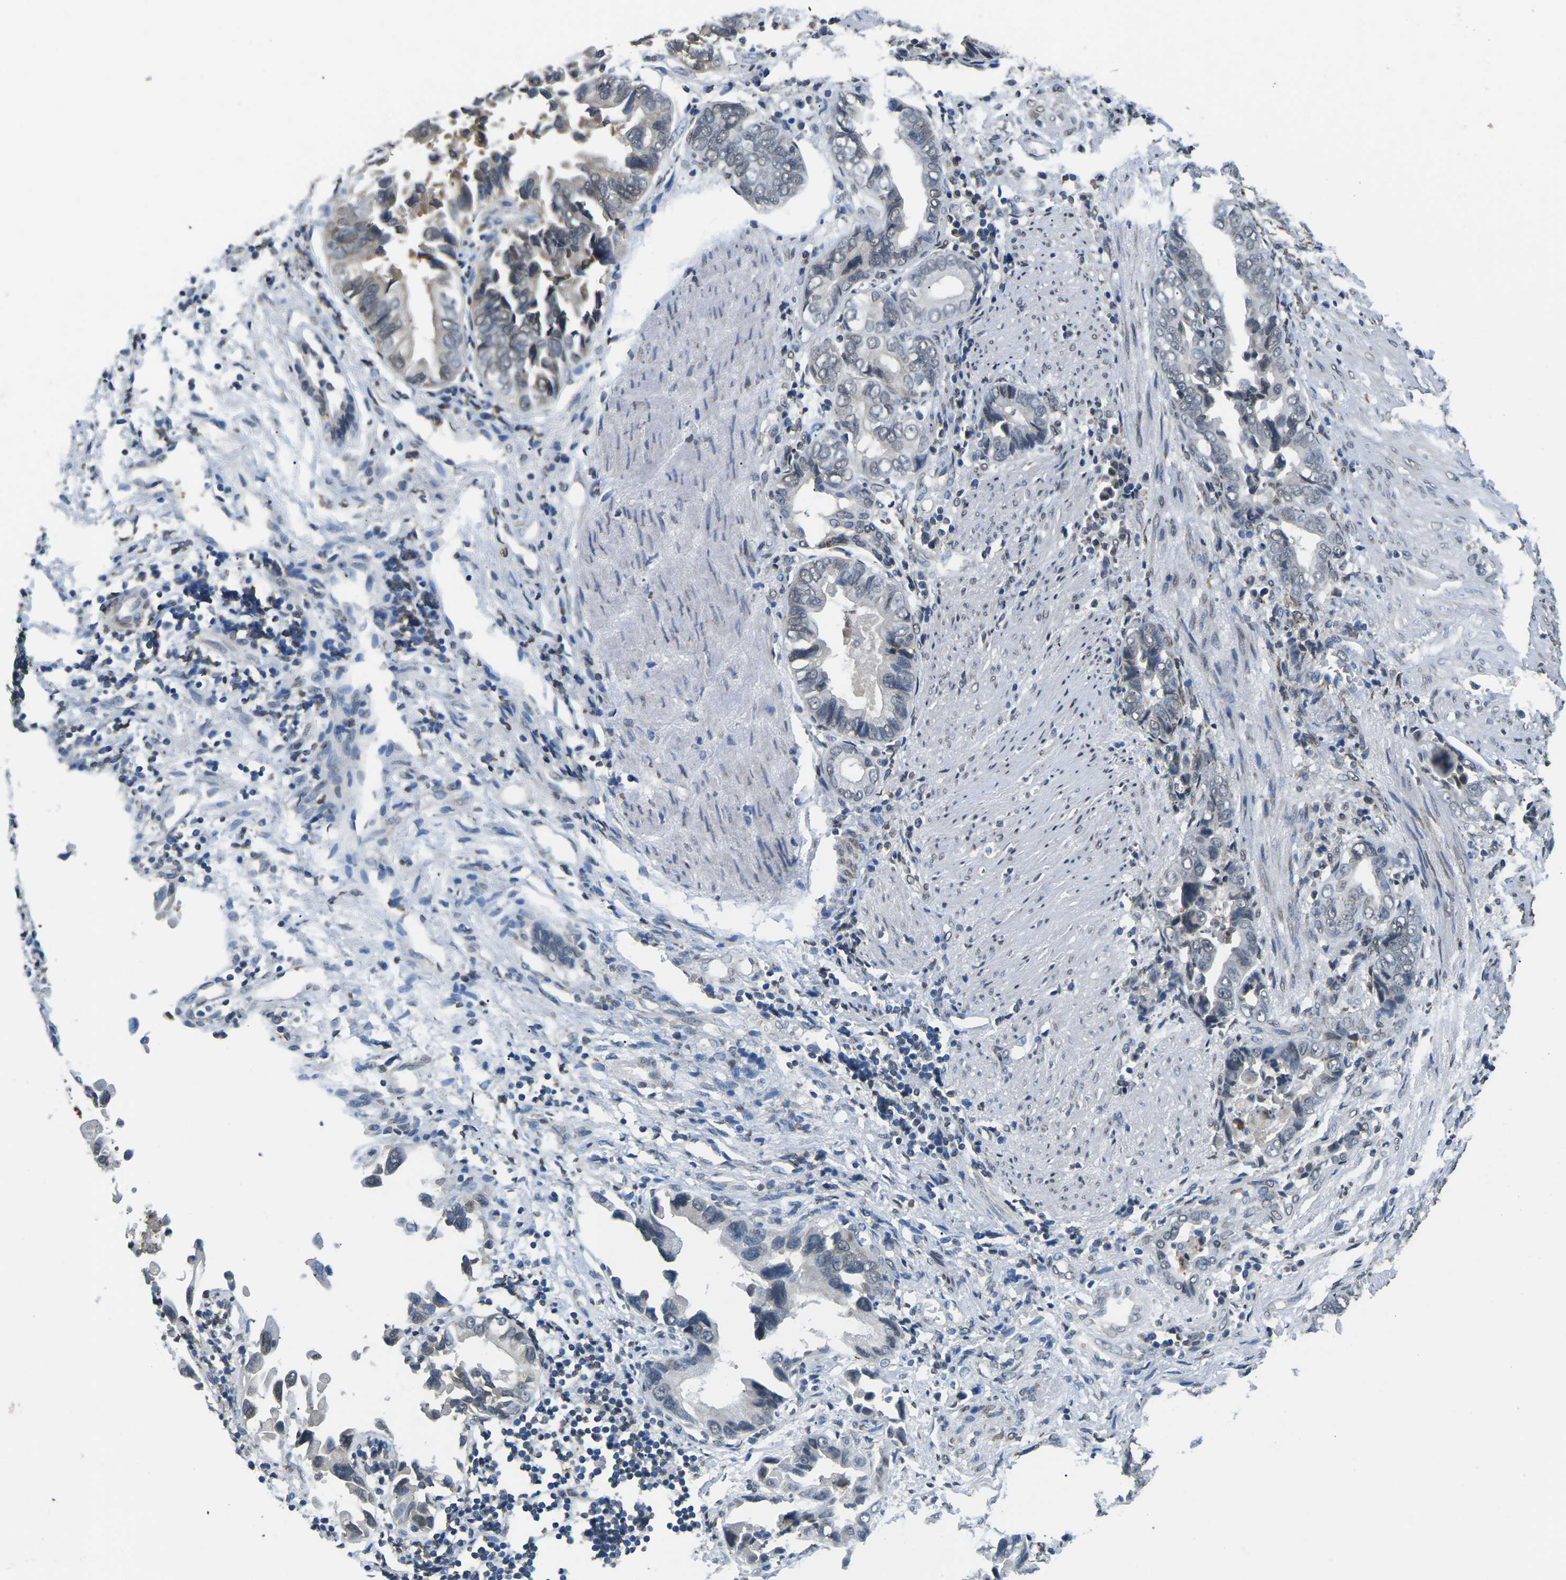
{"staining": {"intensity": "negative", "quantity": "none", "location": "none"}, "tissue": "liver cancer", "cell_type": "Tumor cells", "image_type": "cancer", "snomed": [{"axis": "morphology", "description": "Cholangiocarcinoma"}, {"axis": "topography", "description": "Liver"}], "caption": "Liver cancer stained for a protein using immunohistochemistry displays no staining tumor cells.", "gene": "SCNN1B", "patient": {"sex": "female", "age": 79}}